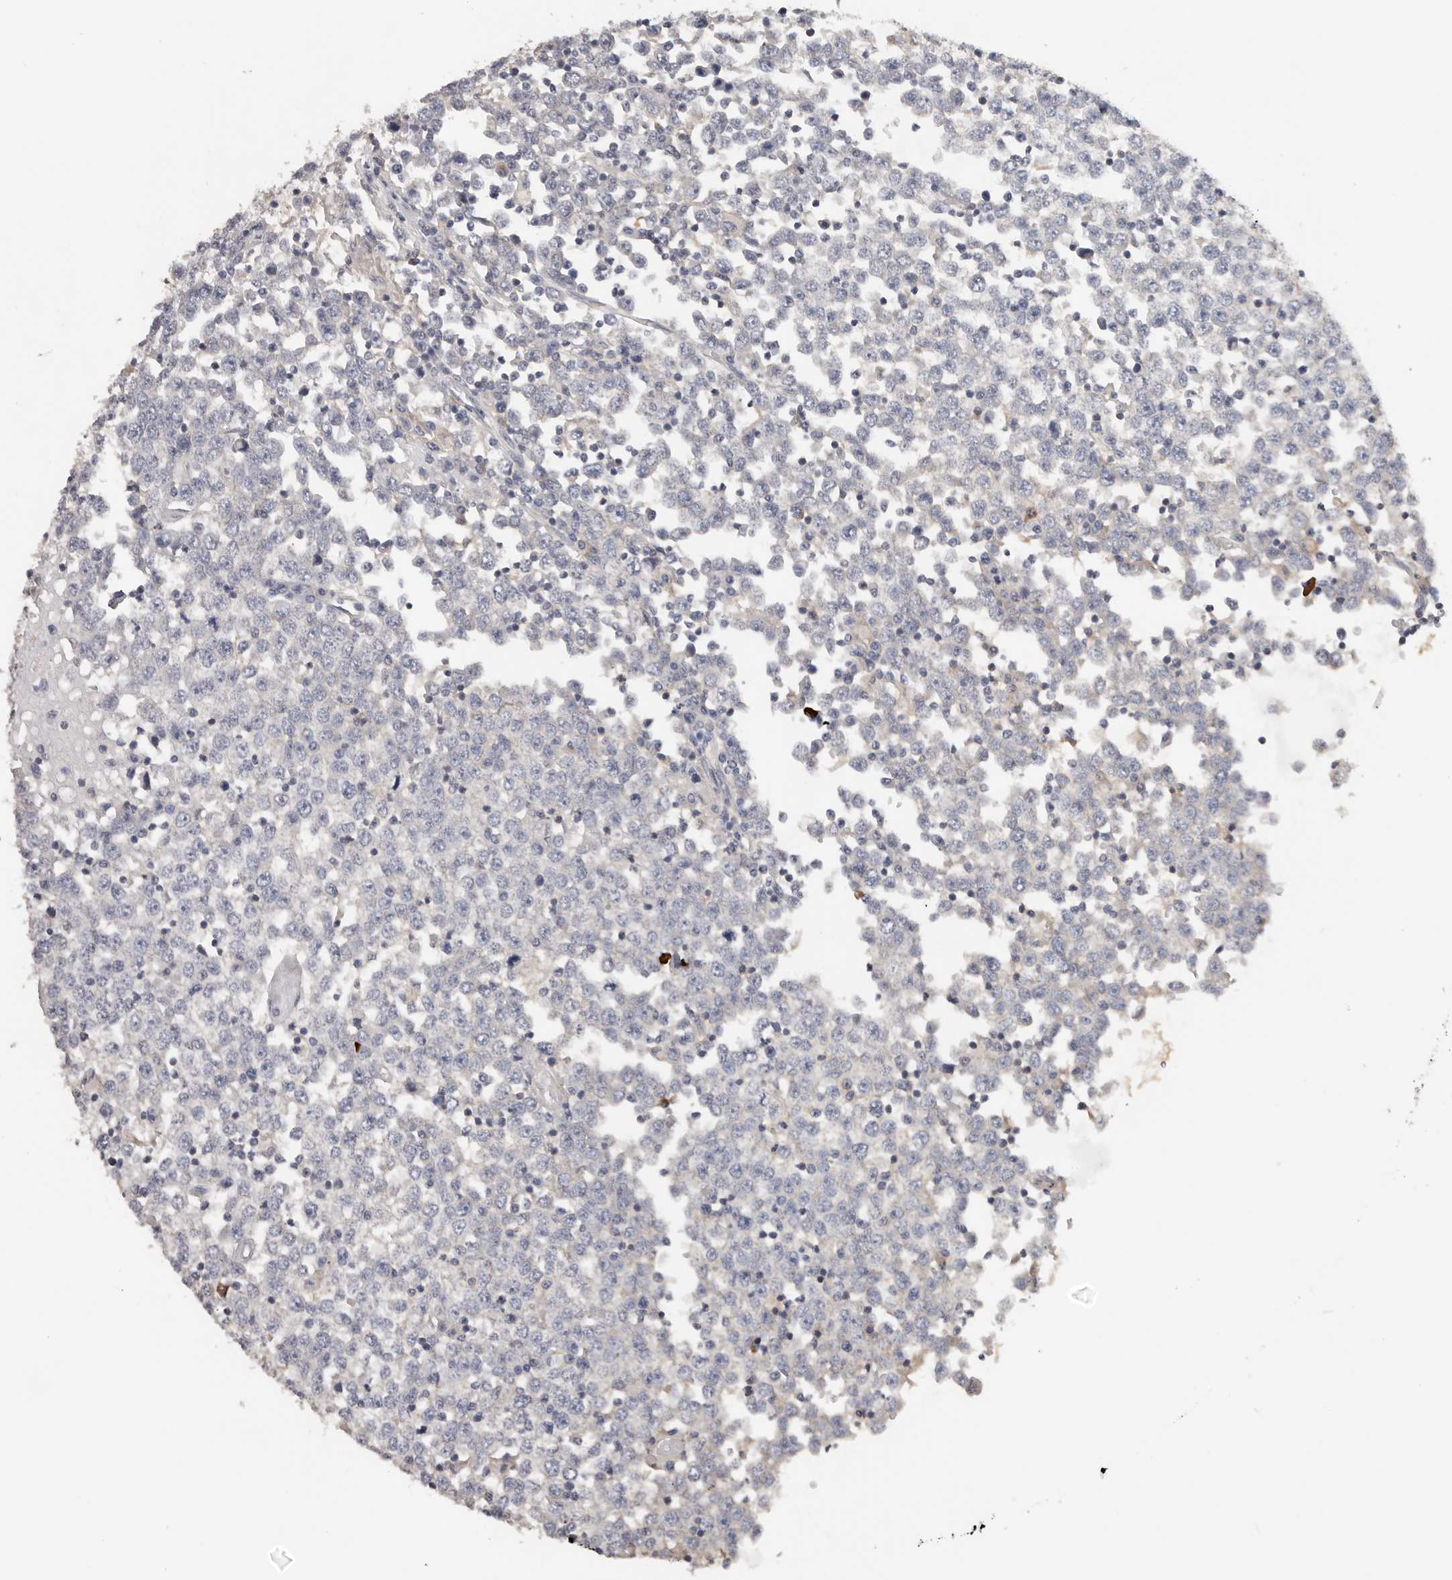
{"staining": {"intensity": "negative", "quantity": "none", "location": "none"}, "tissue": "testis cancer", "cell_type": "Tumor cells", "image_type": "cancer", "snomed": [{"axis": "morphology", "description": "Seminoma, NOS"}, {"axis": "topography", "description": "Testis"}], "caption": "The histopathology image demonstrates no staining of tumor cells in testis cancer (seminoma).", "gene": "WDTC1", "patient": {"sex": "male", "age": 65}}